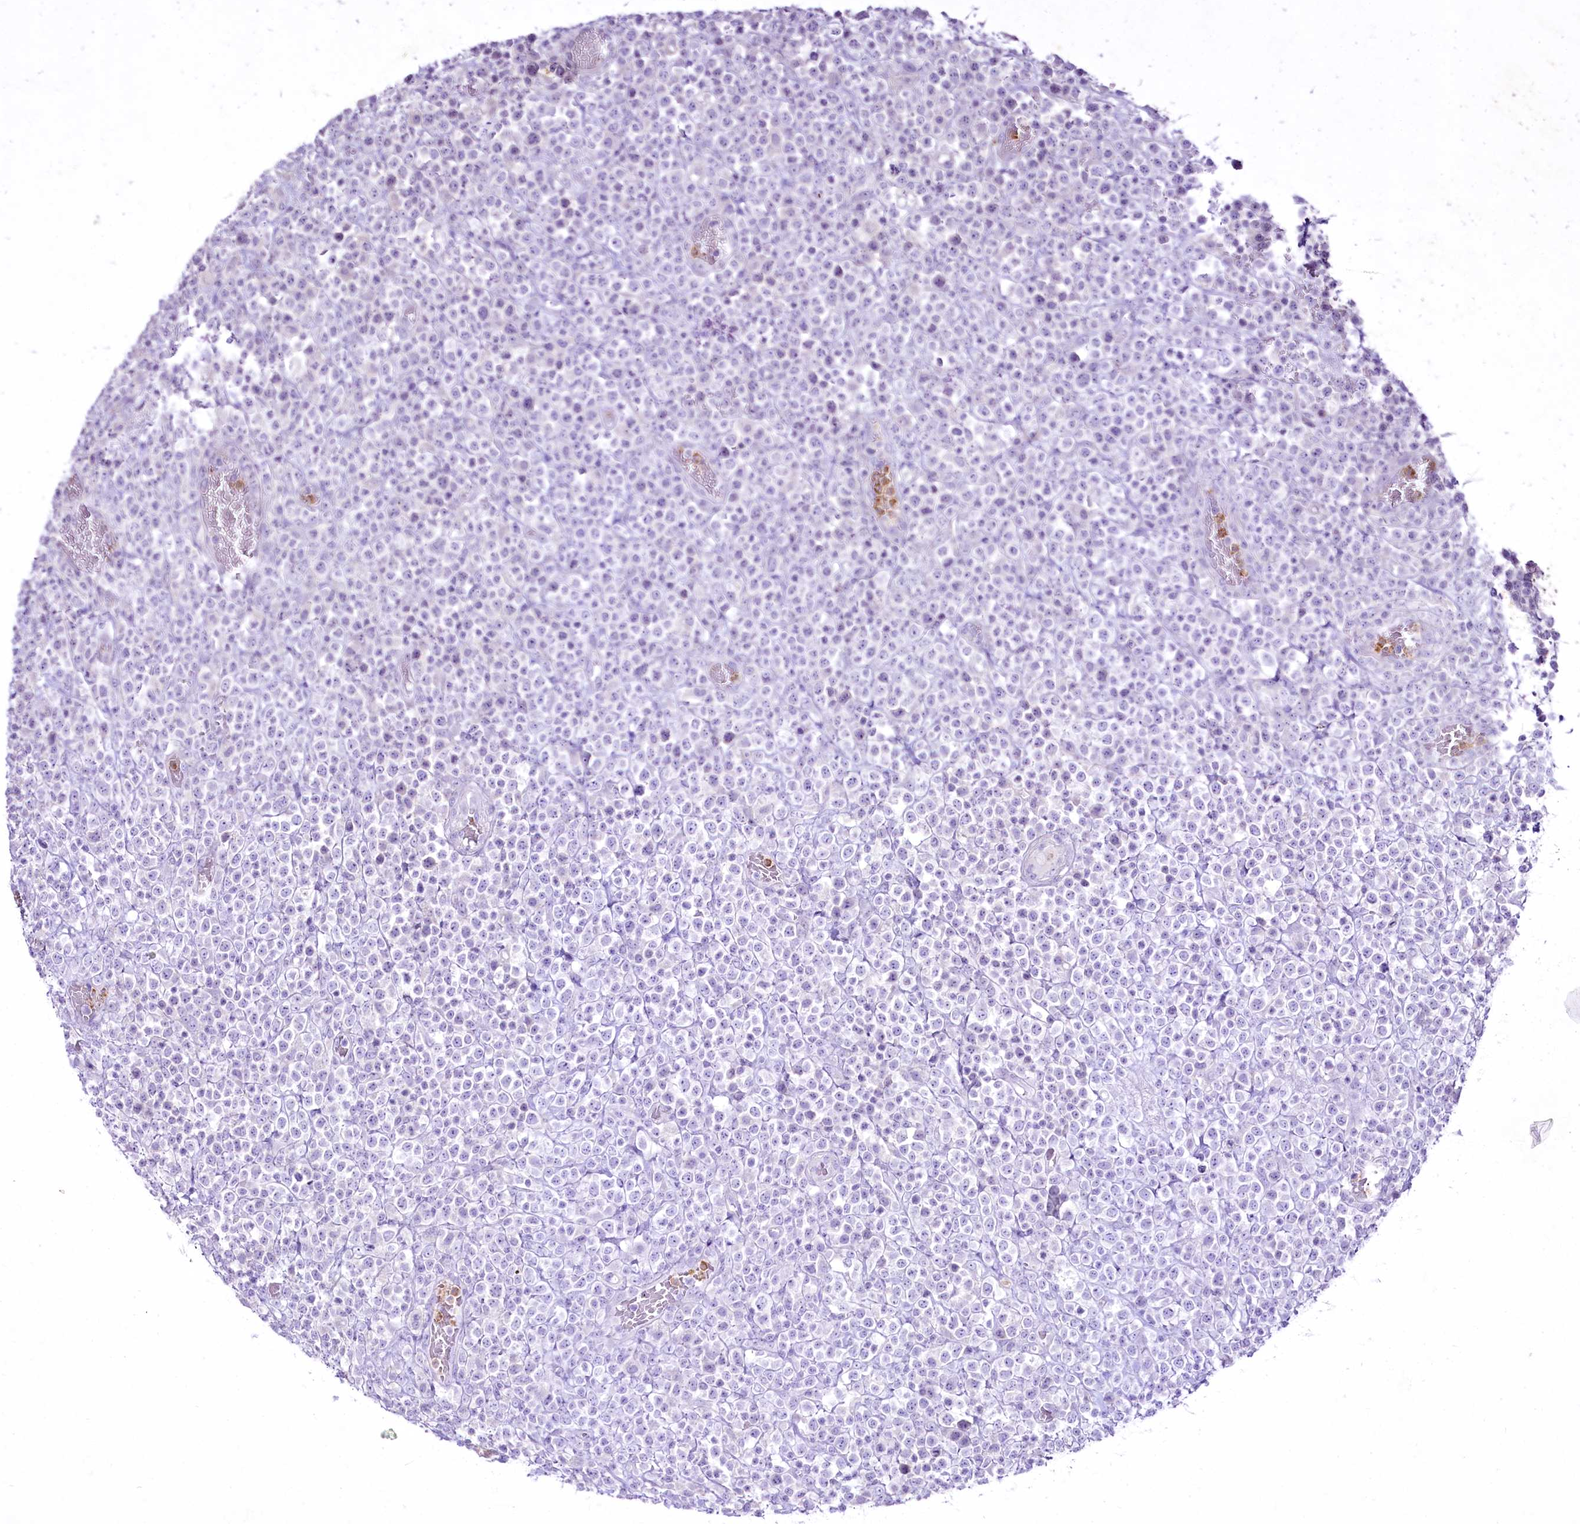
{"staining": {"intensity": "negative", "quantity": "none", "location": "none"}, "tissue": "lymphoma", "cell_type": "Tumor cells", "image_type": "cancer", "snomed": [{"axis": "morphology", "description": "Malignant lymphoma, non-Hodgkin's type, High grade"}, {"axis": "topography", "description": "Colon"}], "caption": "High-grade malignant lymphoma, non-Hodgkin's type stained for a protein using immunohistochemistry (IHC) demonstrates no positivity tumor cells.", "gene": "FAM209B", "patient": {"sex": "female", "age": 53}}